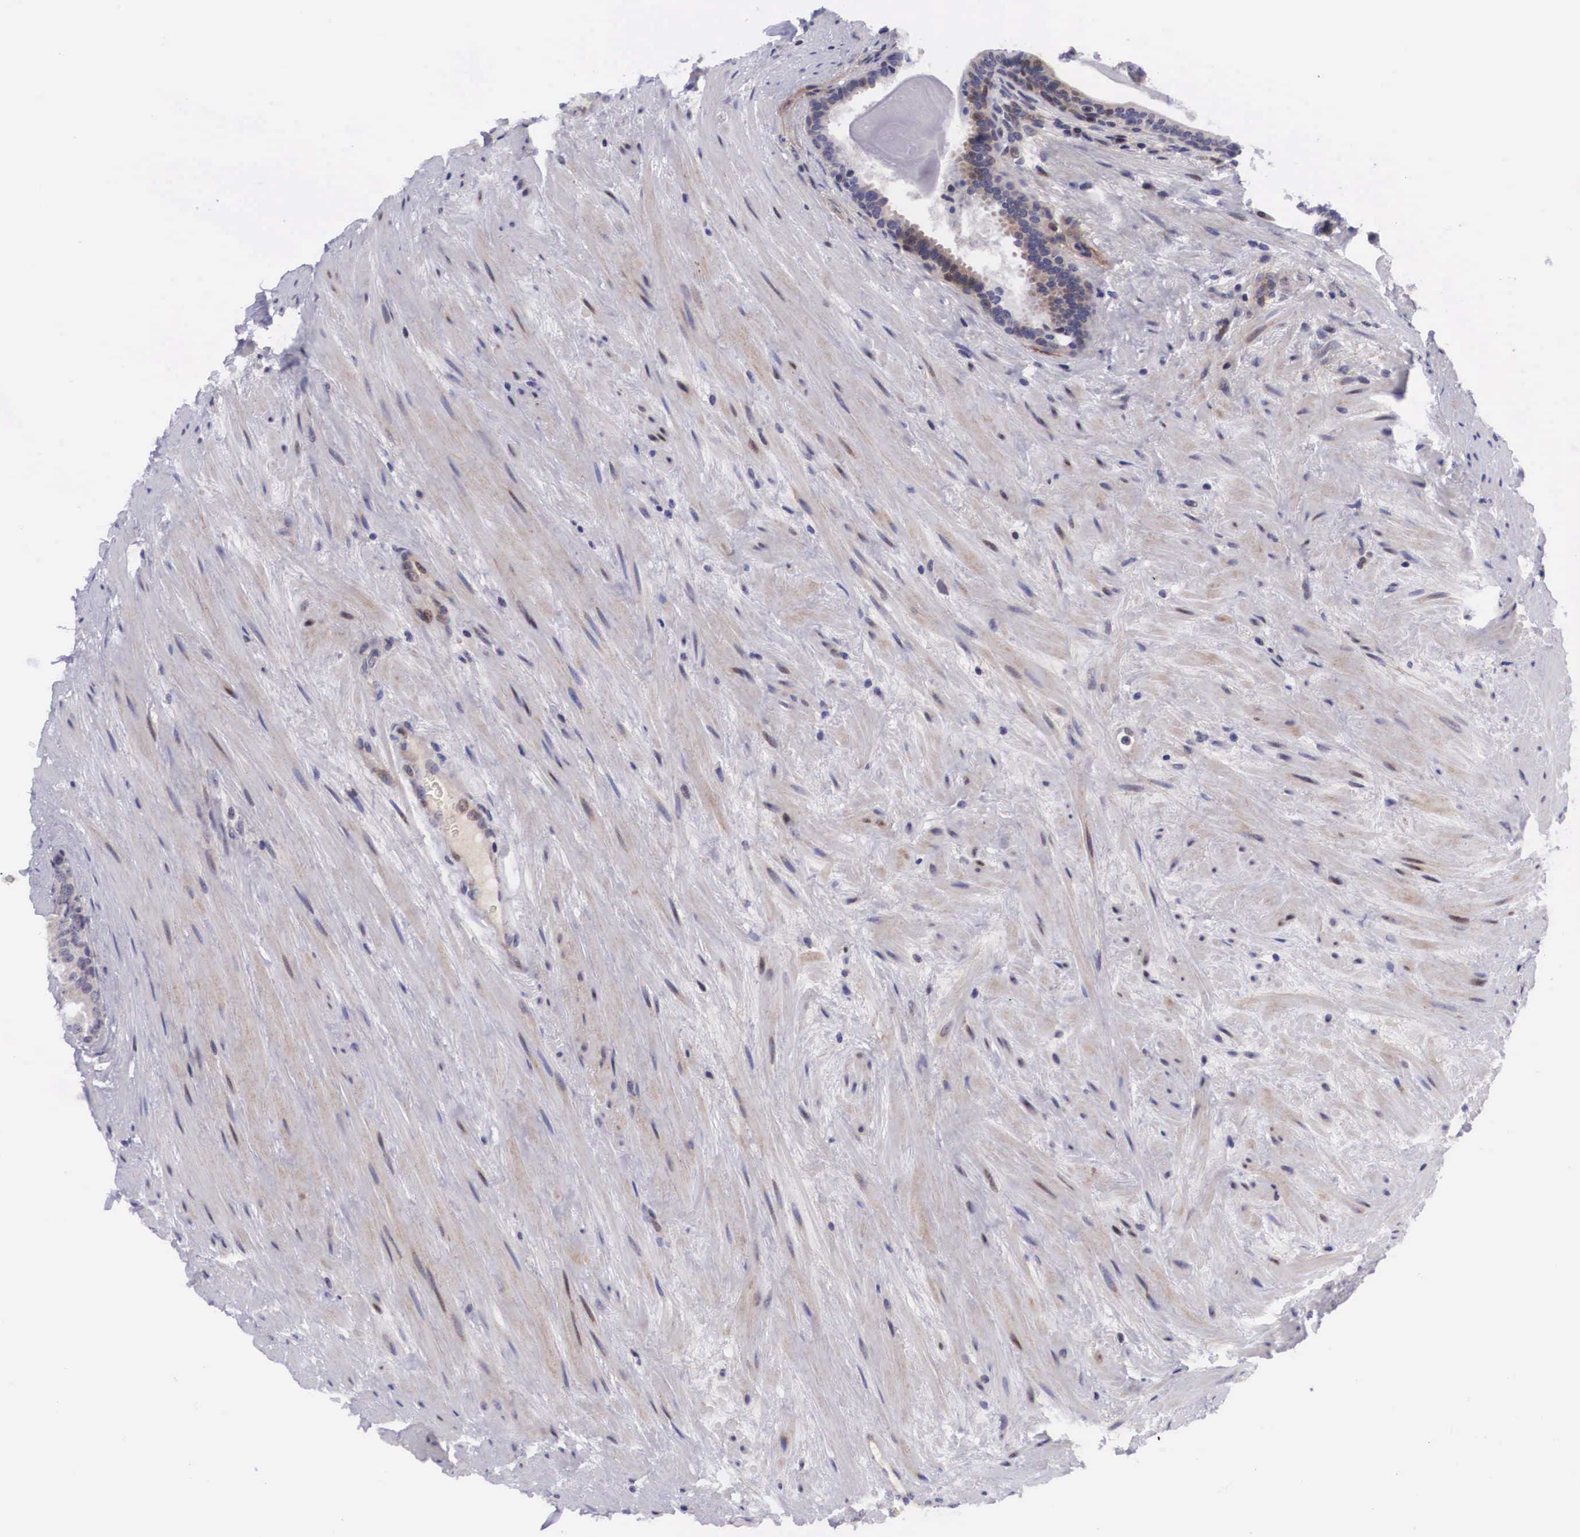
{"staining": {"intensity": "weak", "quantity": "<25%", "location": "cytoplasmic/membranous,nuclear"}, "tissue": "prostate", "cell_type": "Glandular cells", "image_type": "normal", "snomed": [{"axis": "morphology", "description": "Normal tissue, NOS"}, {"axis": "topography", "description": "Prostate"}], "caption": "Photomicrograph shows no protein expression in glandular cells of normal prostate.", "gene": "EMID1", "patient": {"sex": "male", "age": 65}}